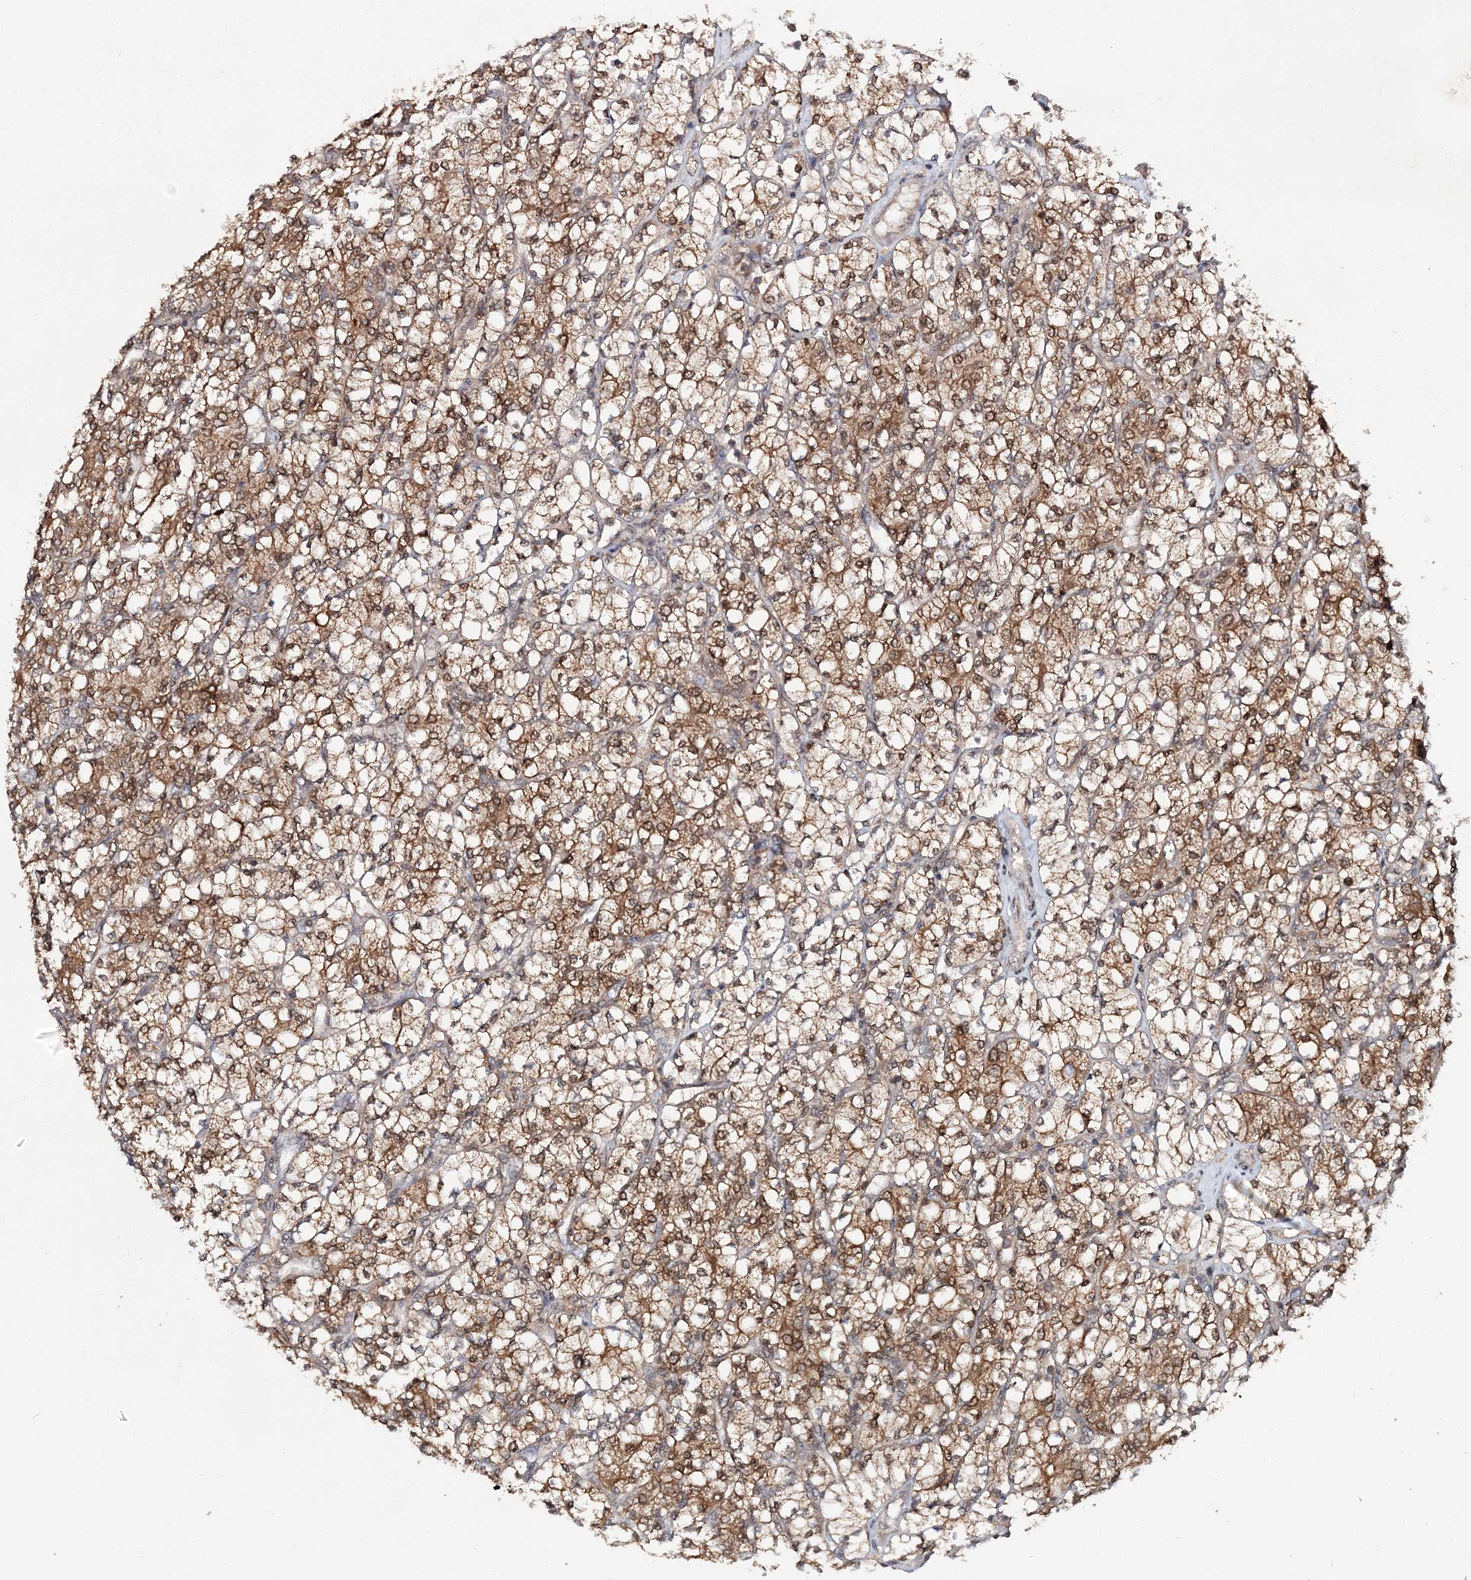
{"staining": {"intensity": "moderate", "quantity": ">75%", "location": "cytoplasmic/membranous"}, "tissue": "renal cancer", "cell_type": "Tumor cells", "image_type": "cancer", "snomed": [{"axis": "morphology", "description": "Adenocarcinoma, NOS"}, {"axis": "topography", "description": "Kidney"}], "caption": "DAB immunohistochemical staining of renal adenocarcinoma demonstrates moderate cytoplasmic/membranous protein expression in about >75% of tumor cells. (Stains: DAB (3,3'-diaminobenzidine) in brown, nuclei in blue, Microscopy: brightfield microscopy at high magnification).", "gene": "NIF3L1", "patient": {"sex": "male", "age": 77}}